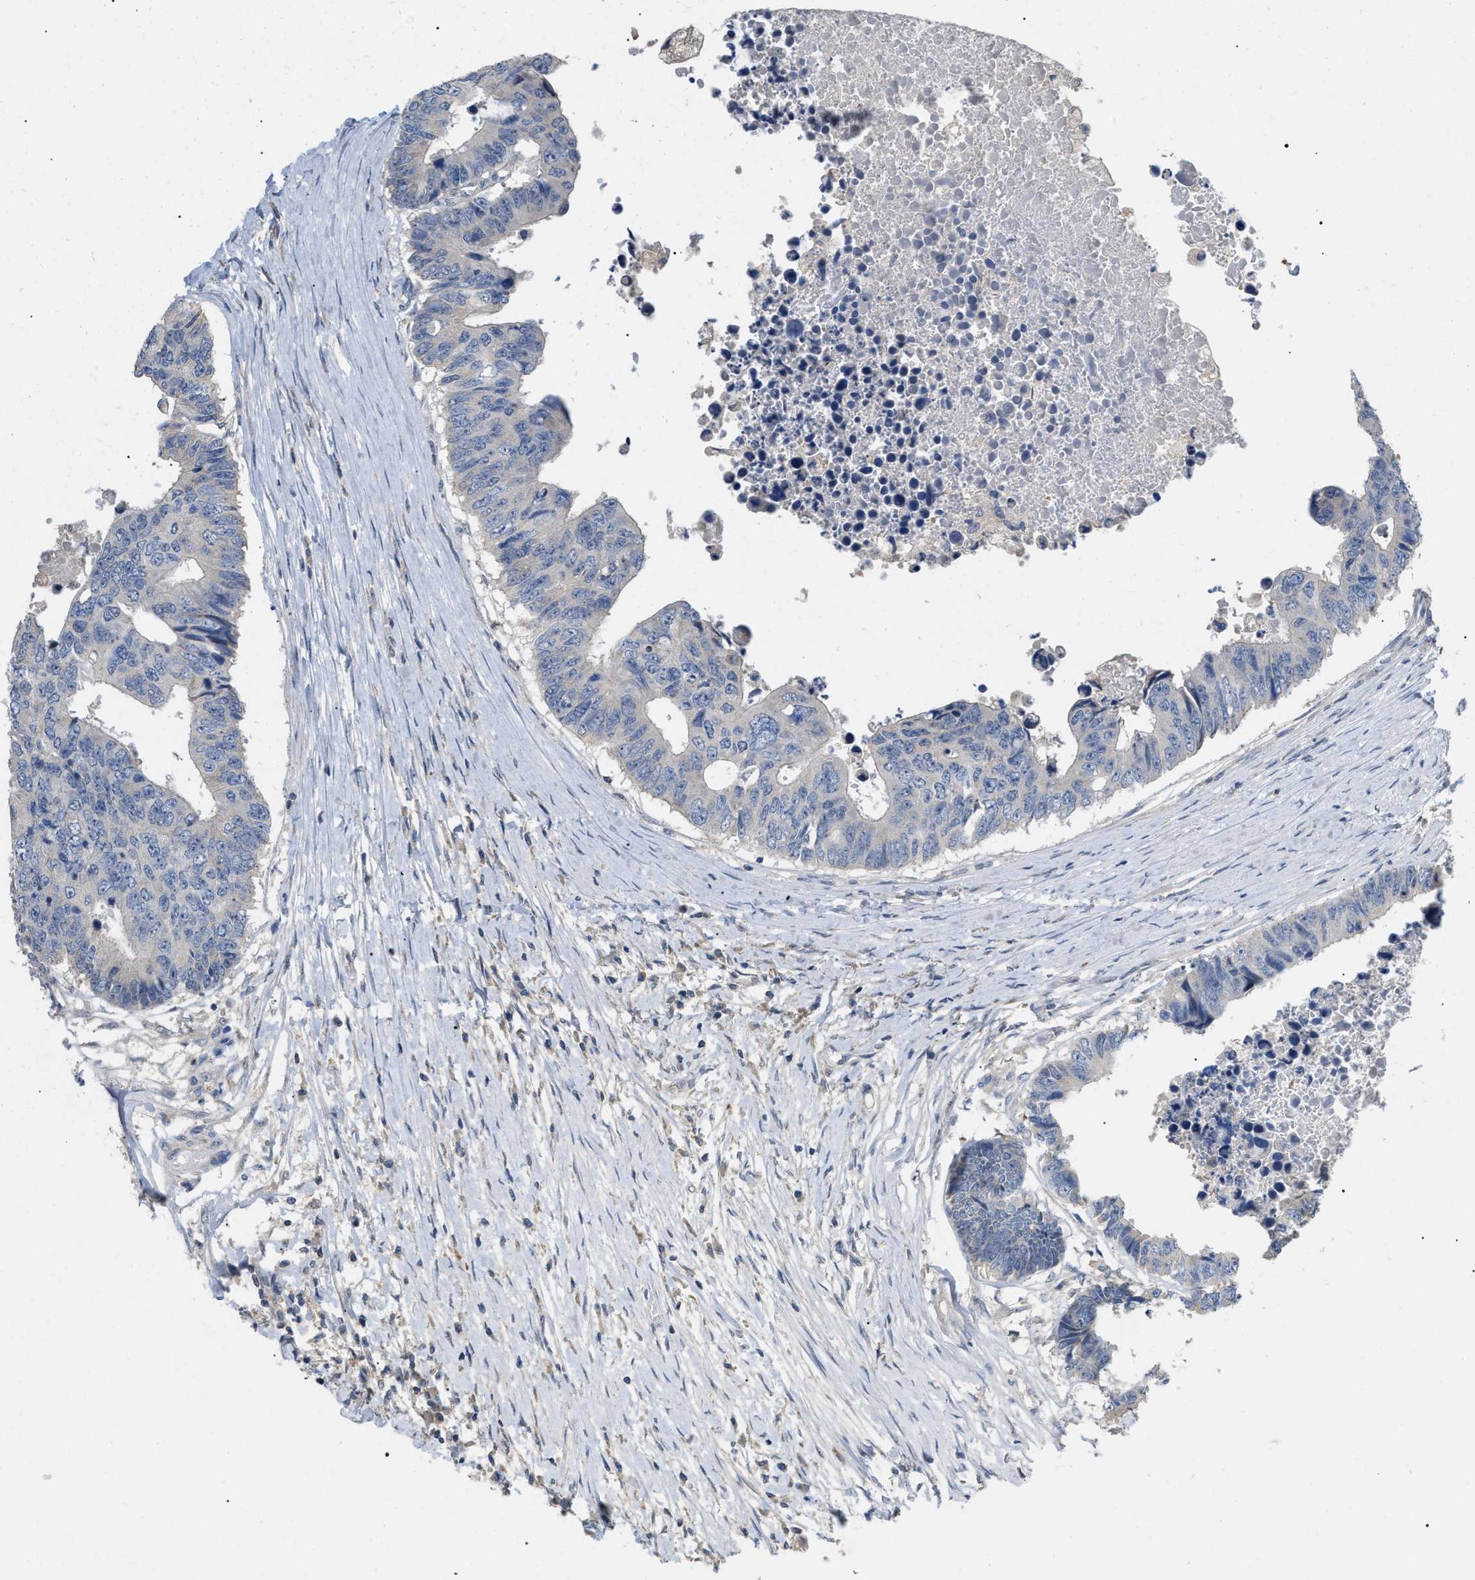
{"staining": {"intensity": "negative", "quantity": "none", "location": "none"}, "tissue": "colorectal cancer", "cell_type": "Tumor cells", "image_type": "cancer", "snomed": [{"axis": "morphology", "description": "Adenocarcinoma, NOS"}, {"axis": "topography", "description": "Rectum"}], "caption": "Protein analysis of adenocarcinoma (colorectal) reveals no significant positivity in tumor cells.", "gene": "DHX58", "patient": {"sex": "male", "age": 84}}